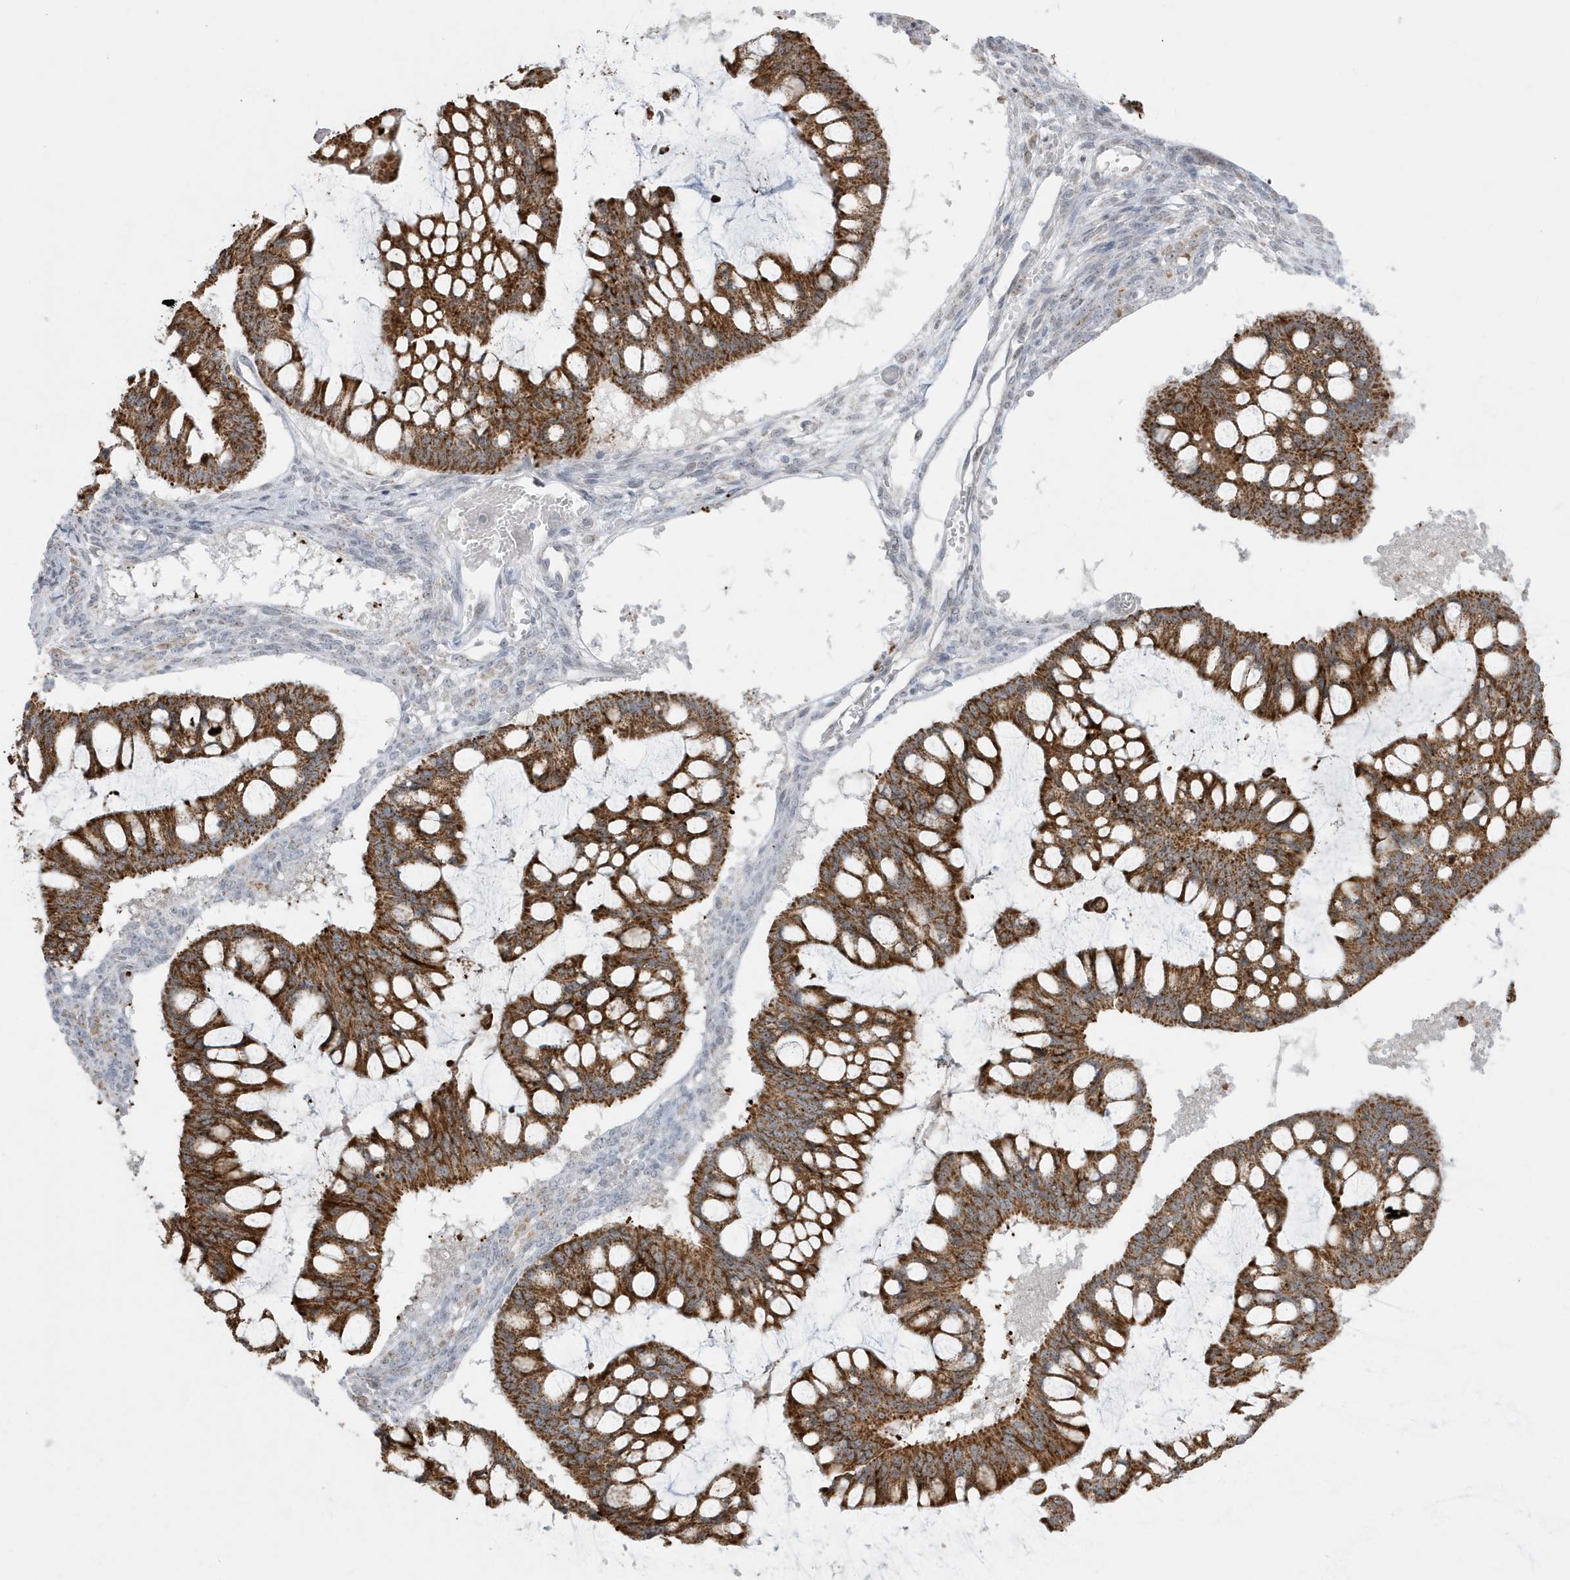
{"staining": {"intensity": "moderate", "quantity": ">75%", "location": "cytoplasmic/membranous"}, "tissue": "ovarian cancer", "cell_type": "Tumor cells", "image_type": "cancer", "snomed": [{"axis": "morphology", "description": "Cystadenocarcinoma, mucinous, NOS"}, {"axis": "topography", "description": "Ovary"}], "caption": "Tumor cells reveal moderate cytoplasmic/membranous positivity in approximately >75% of cells in ovarian mucinous cystadenocarcinoma. (DAB (3,3'-diaminobenzidine) IHC with brightfield microscopy, high magnification).", "gene": "FNDC1", "patient": {"sex": "female", "age": 73}}